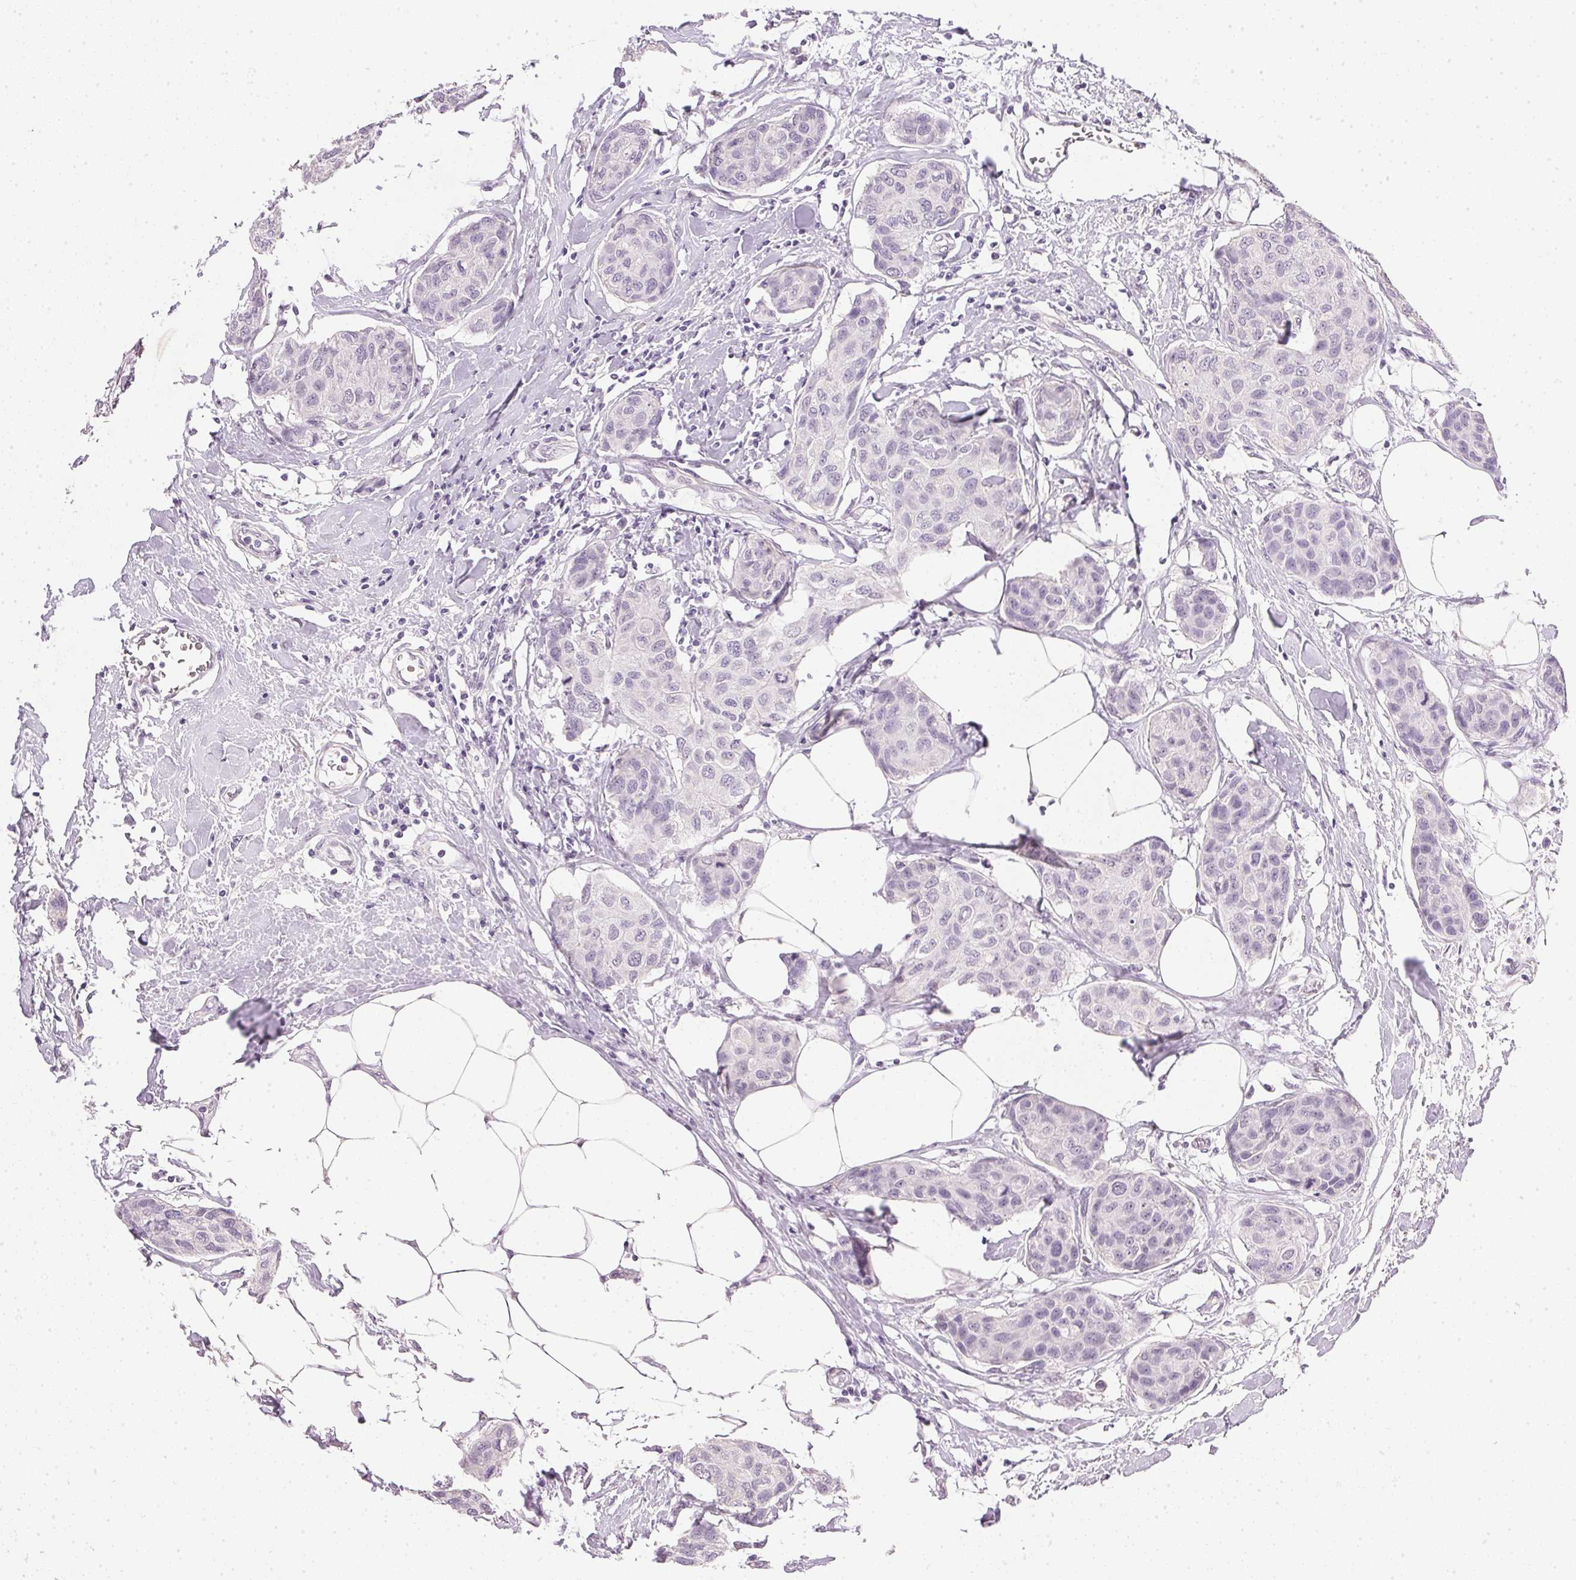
{"staining": {"intensity": "negative", "quantity": "none", "location": "none"}, "tissue": "breast cancer", "cell_type": "Tumor cells", "image_type": "cancer", "snomed": [{"axis": "morphology", "description": "Duct carcinoma"}, {"axis": "topography", "description": "Breast"}], "caption": "Micrograph shows no protein staining in tumor cells of invasive ductal carcinoma (breast) tissue.", "gene": "IGFBP1", "patient": {"sex": "female", "age": 80}}